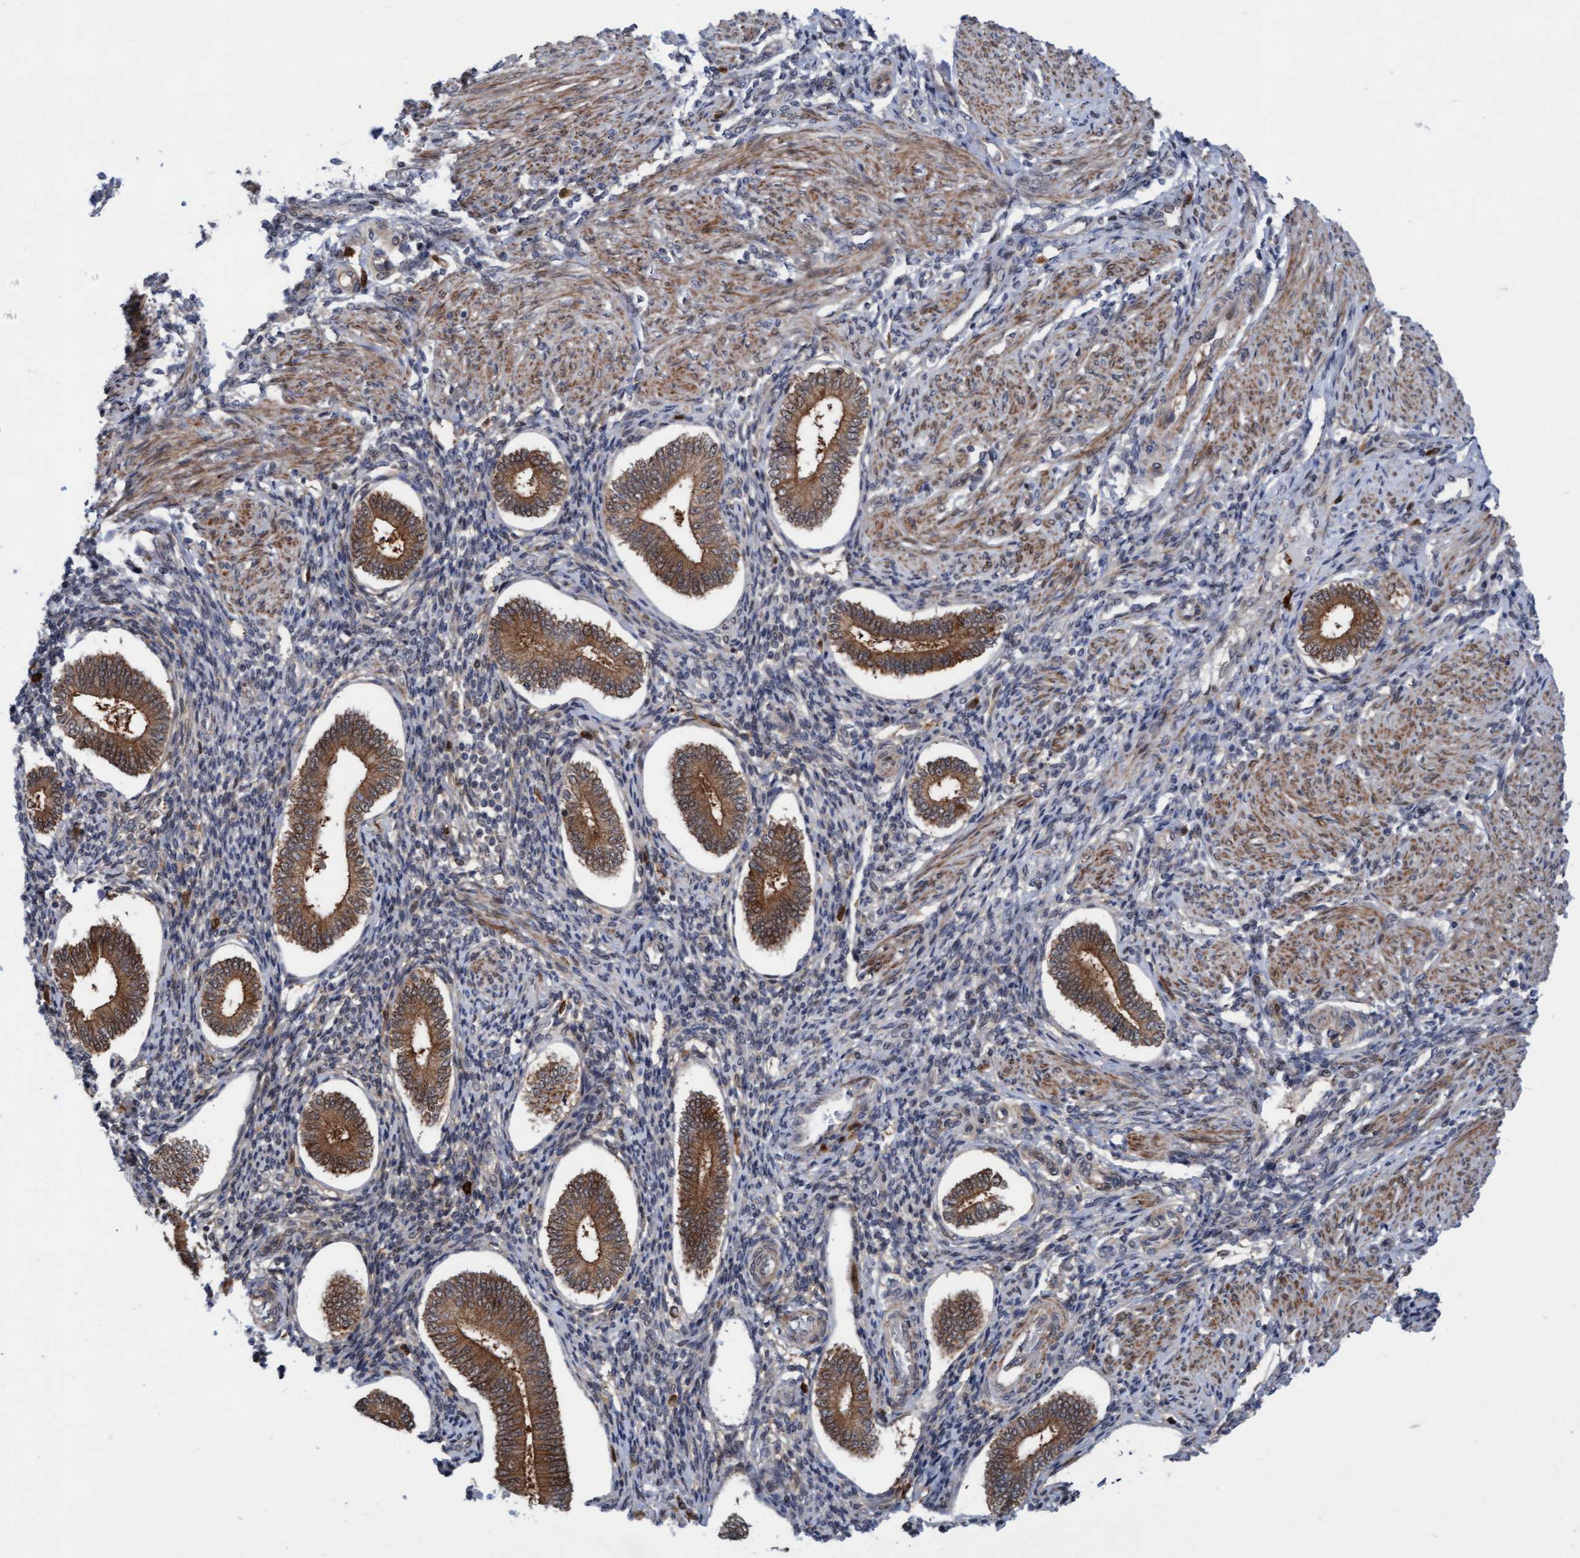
{"staining": {"intensity": "weak", "quantity": "<25%", "location": "cytoplasmic/membranous"}, "tissue": "endometrium", "cell_type": "Cells in endometrial stroma", "image_type": "normal", "snomed": [{"axis": "morphology", "description": "Normal tissue, NOS"}, {"axis": "topography", "description": "Endometrium"}], "caption": "IHC of unremarkable endometrium displays no expression in cells in endometrial stroma. (Brightfield microscopy of DAB immunohistochemistry (IHC) at high magnification).", "gene": "RAP1GAP2", "patient": {"sex": "female", "age": 42}}